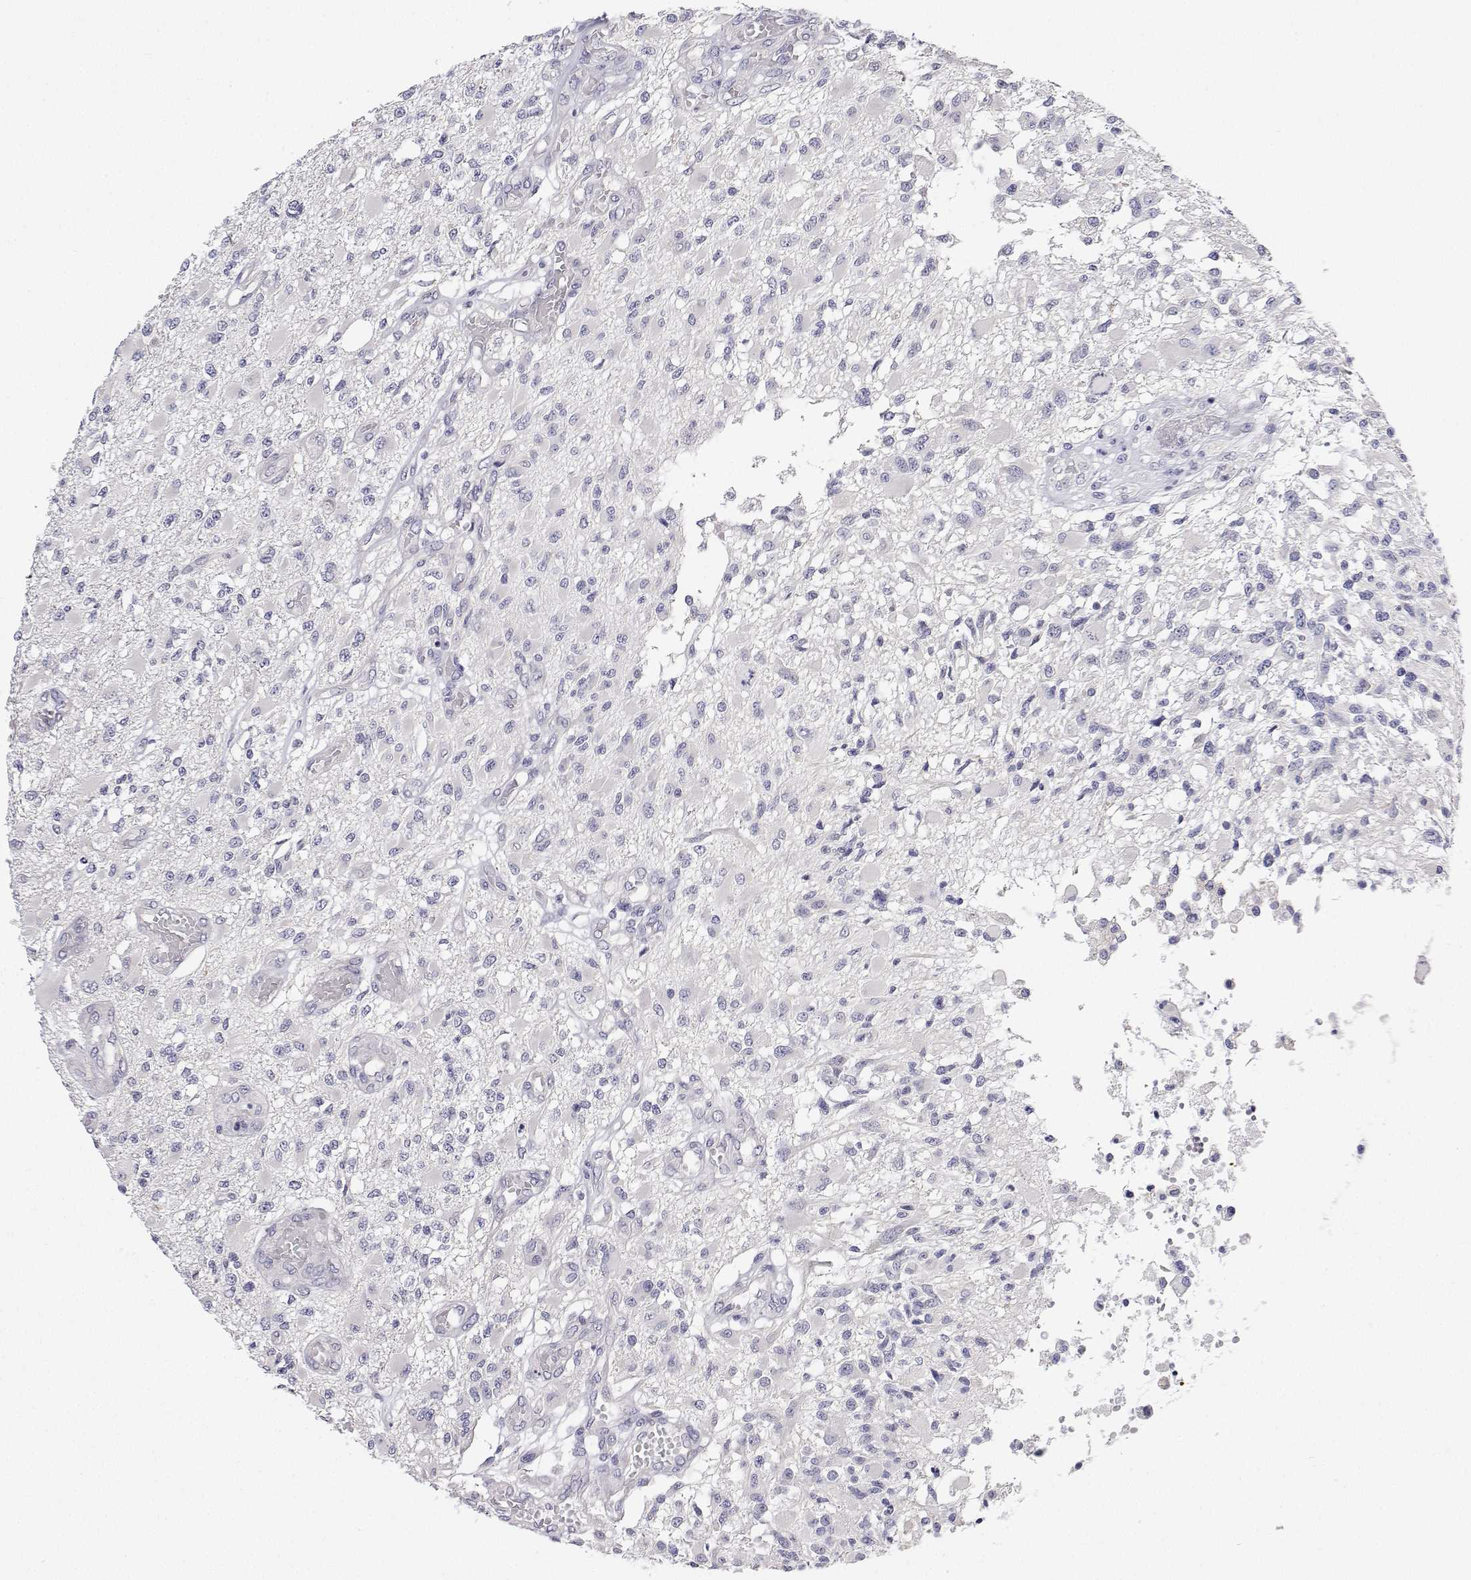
{"staining": {"intensity": "negative", "quantity": "none", "location": "none"}, "tissue": "glioma", "cell_type": "Tumor cells", "image_type": "cancer", "snomed": [{"axis": "morphology", "description": "Glioma, malignant, High grade"}, {"axis": "topography", "description": "Brain"}], "caption": "Immunohistochemical staining of human malignant high-grade glioma shows no significant expression in tumor cells.", "gene": "ANKRD65", "patient": {"sex": "female", "age": 63}}